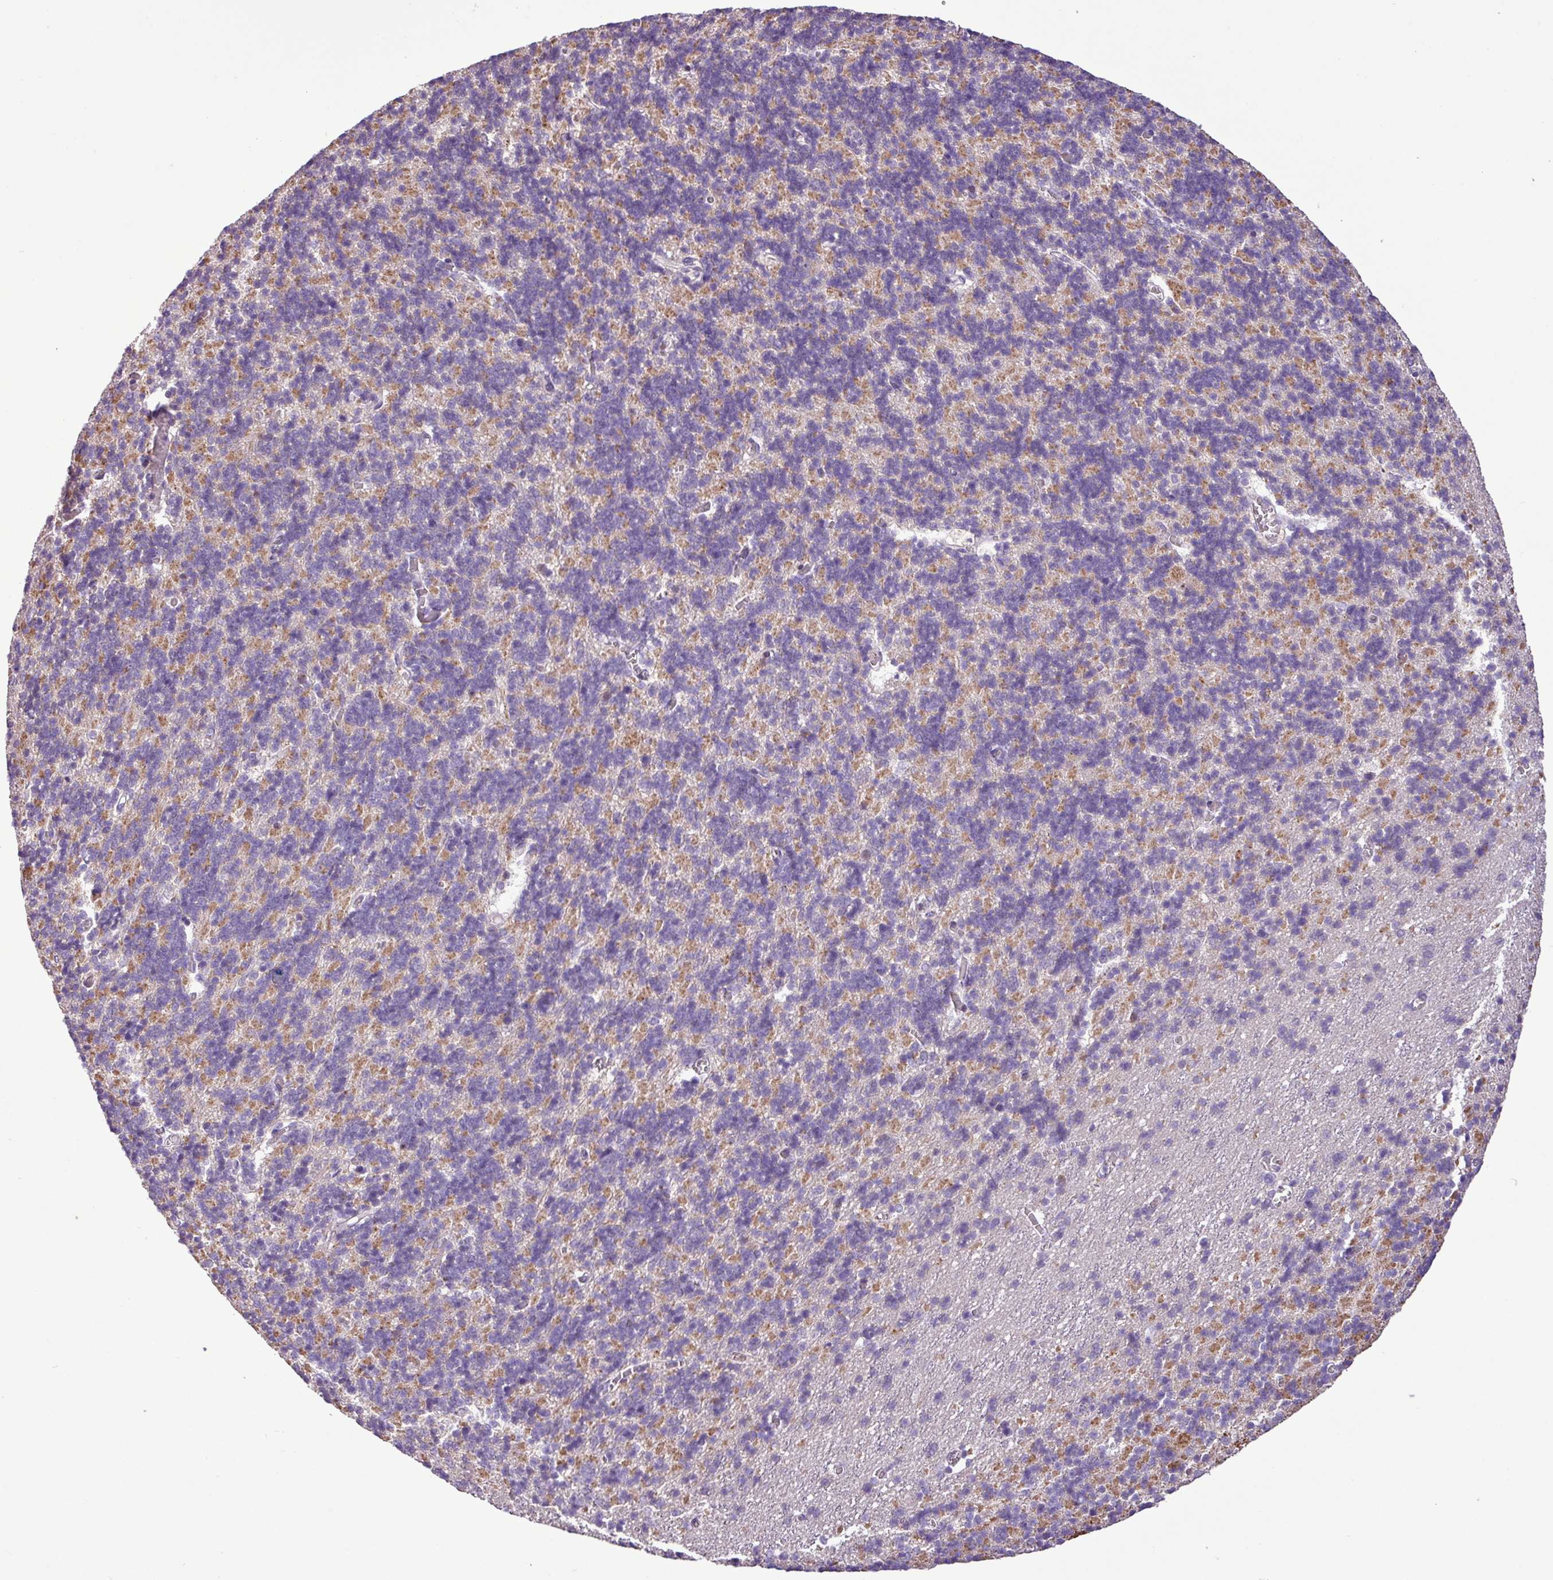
{"staining": {"intensity": "moderate", "quantity": "25%-75%", "location": "cytoplasmic/membranous"}, "tissue": "cerebellum", "cell_type": "Cells in granular layer", "image_type": "normal", "snomed": [{"axis": "morphology", "description": "Normal tissue, NOS"}, {"axis": "topography", "description": "Cerebellum"}], "caption": "Immunohistochemical staining of benign cerebellum exhibits moderate cytoplasmic/membranous protein staining in about 25%-75% of cells in granular layer. Using DAB (brown) and hematoxylin (blue) stains, captured at high magnification using brightfield microscopy.", "gene": "FAM183A", "patient": {"sex": "male", "age": 37}}